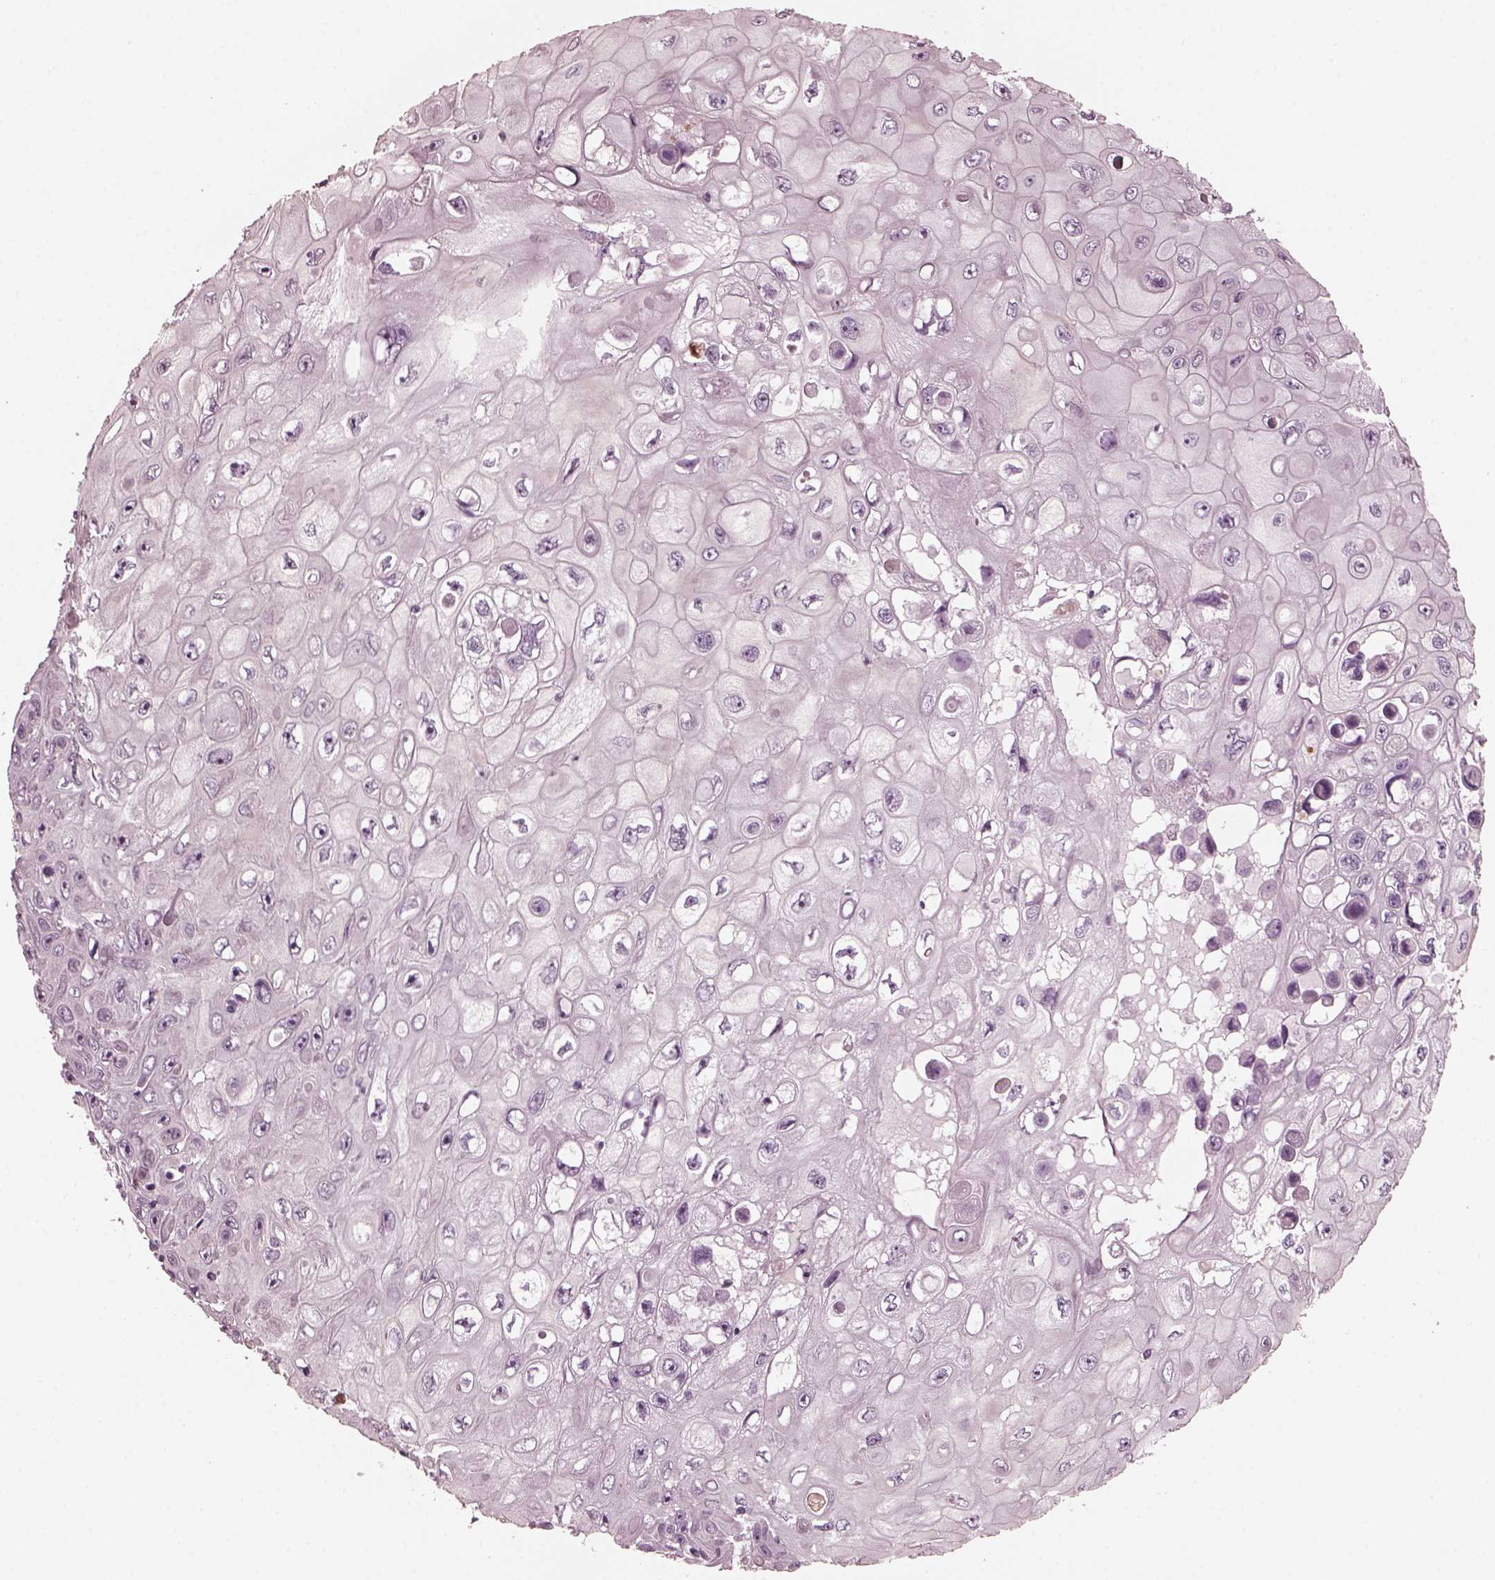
{"staining": {"intensity": "negative", "quantity": "none", "location": "none"}, "tissue": "skin cancer", "cell_type": "Tumor cells", "image_type": "cancer", "snomed": [{"axis": "morphology", "description": "Squamous cell carcinoma, NOS"}, {"axis": "topography", "description": "Skin"}], "caption": "There is no significant positivity in tumor cells of skin squamous cell carcinoma.", "gene": "GRM6", "patient": {"sex": "male", "age": 82}}